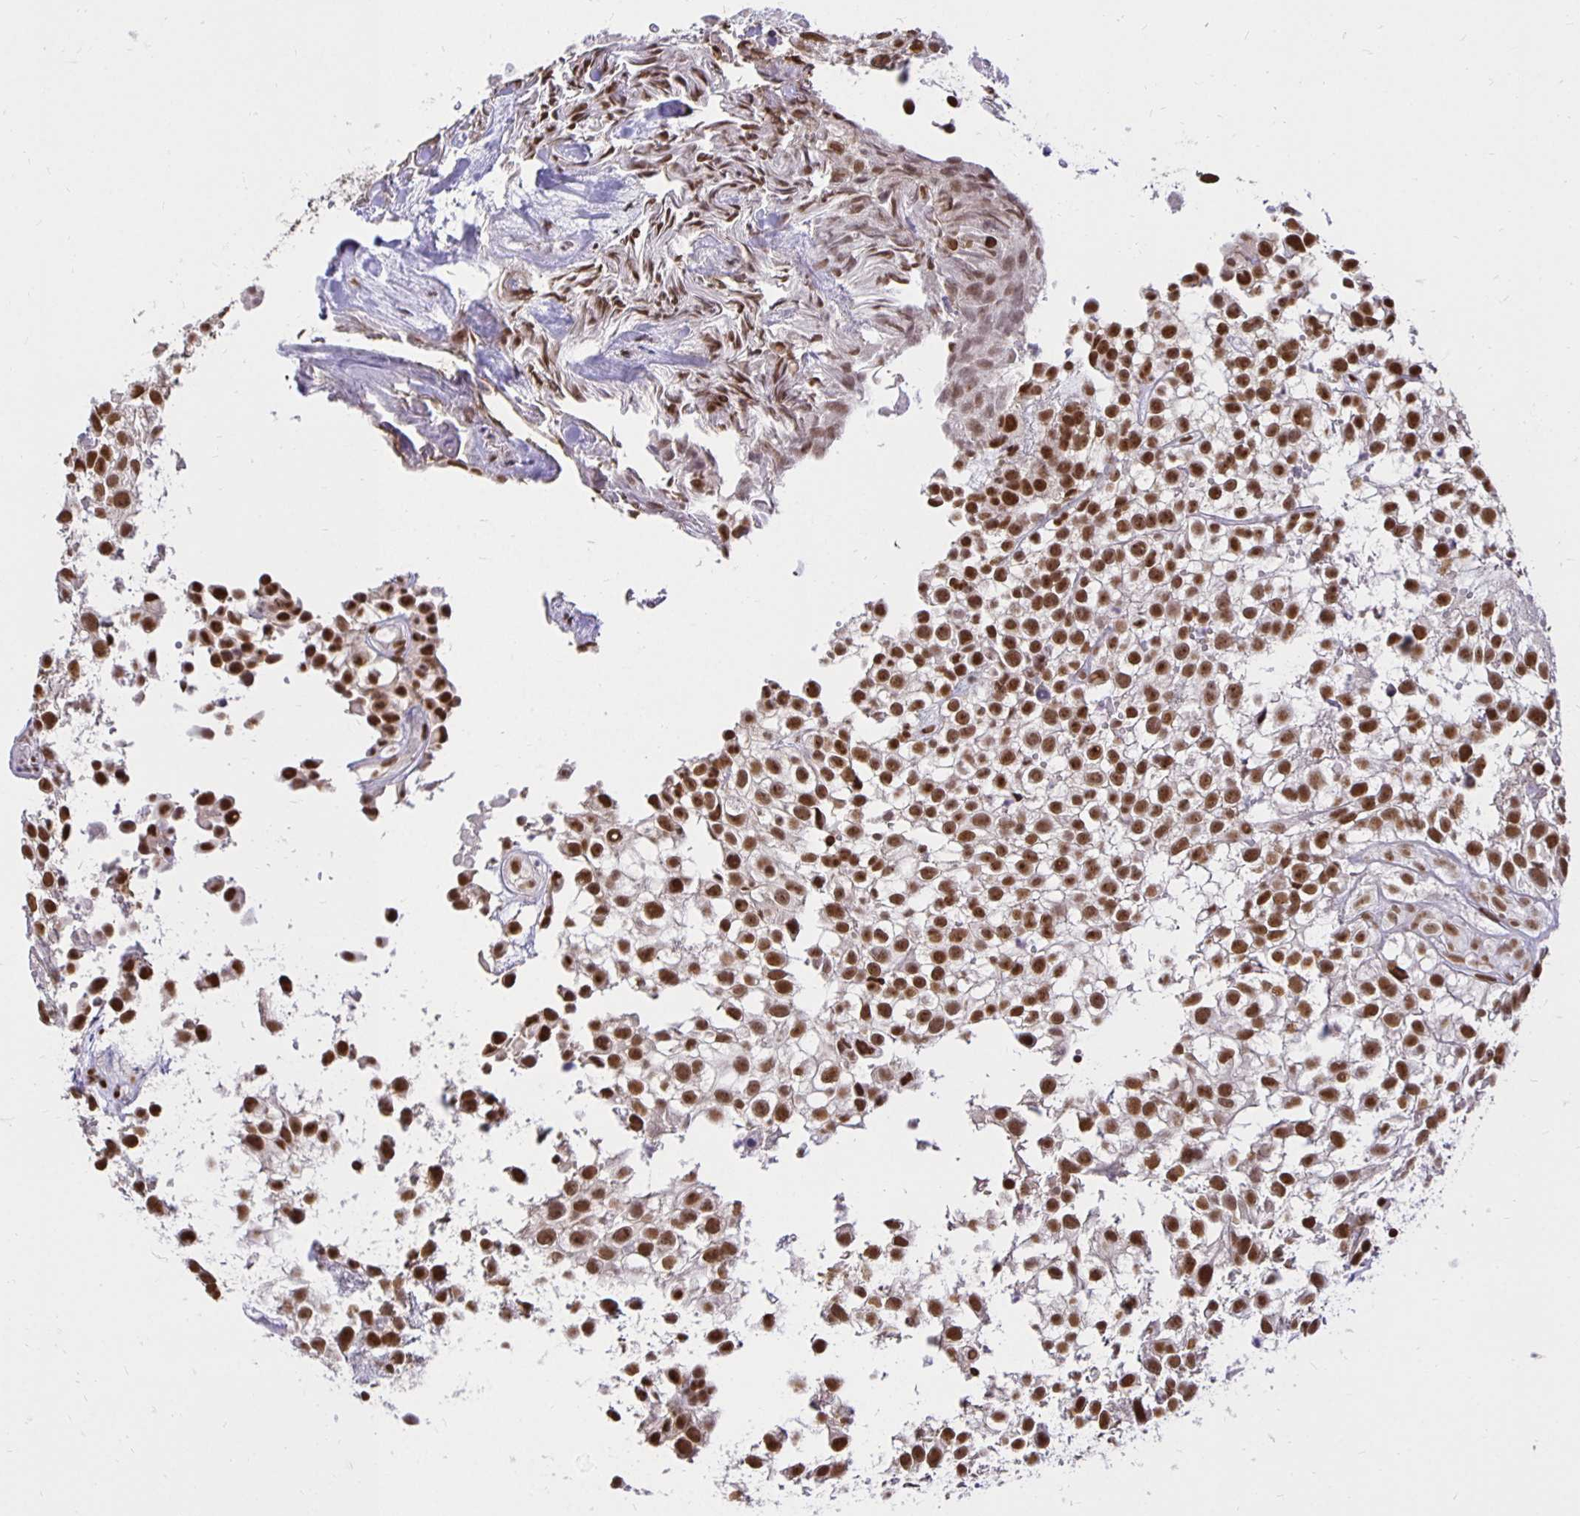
{"staining": {"intensity": "strong", "quantity": ">75%", "location": "nuclear"}, "tissue": "urothelial cancer", "cell_type": "Tumor cells", "image_type": "cancer", "snomed": [{"axis": "morphology", "description": "Urothelial carcinoma, High grade"}, {"axis": "topography", "description": "Urinary bladder"}], "caption": "Protein staining of urothelial carcinoma (high-grade) tissue reveals strong nuclear expression in about >75% of tumor cells.", "gene": "ZNF579", "patient": {"sex": "male", "age": 56}}